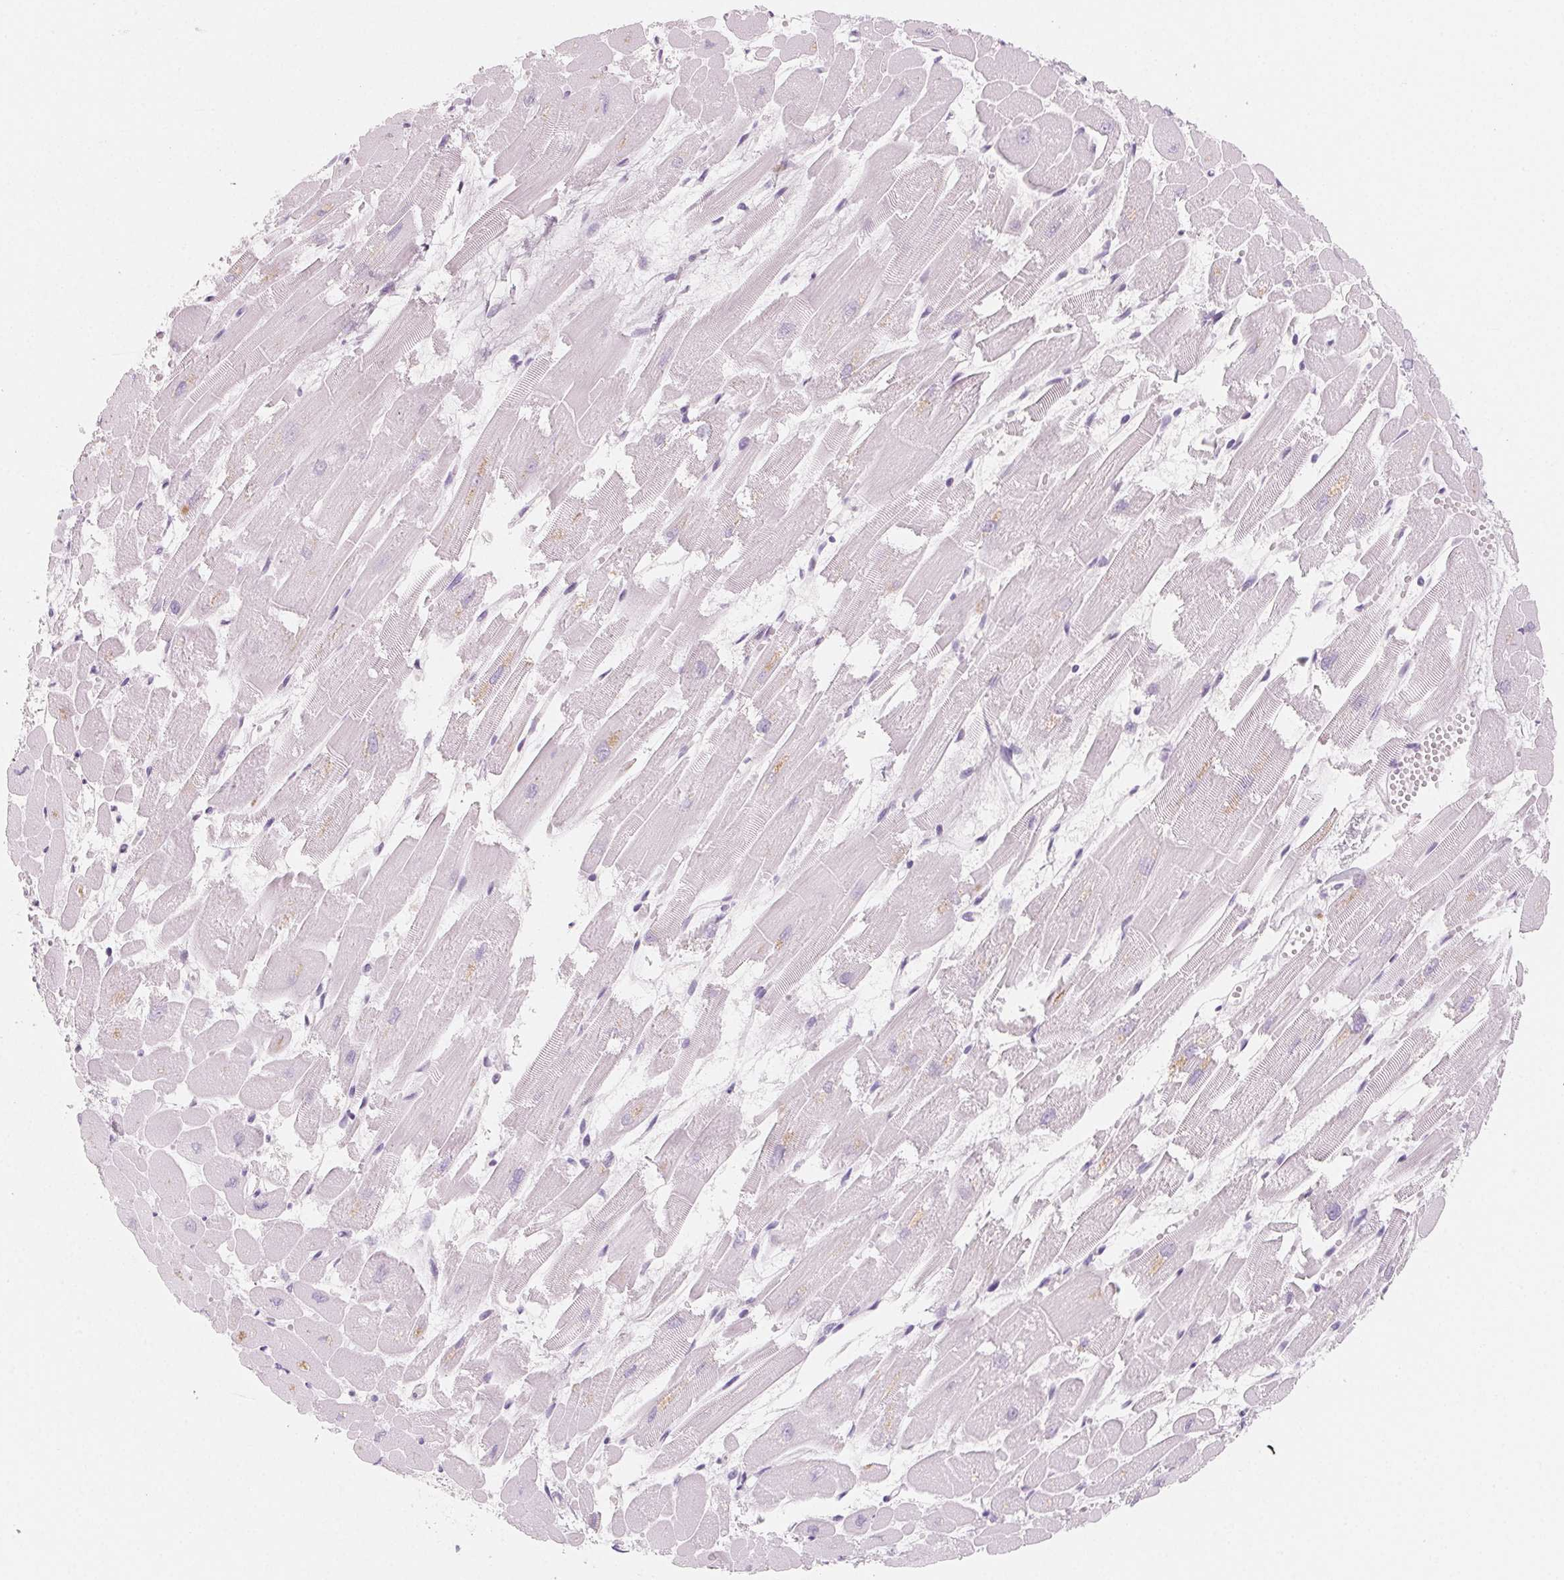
{"staining": {"intensity": "negative", "quantity": "none", "location": "none"}, "tissue": "heart muscle", "cell_type": "Cardiomyocytes", "image_type": "normal", "snomed": [{"axis": "morphology", "description": "Normal tissue, NOS"}, {"axis": "topography", "description": "Heart"}], "caption": "A histopathology image of heart muscle stained for a protein shows no brown staining in cardiomyocytes. (DAB (3,3'-diaminobenzidine) immunohistochemistry visualized using brightfield microscopy, high magnification).", "gene": "SH3GL2", "patient": {"sex": "female", "age": 52}}